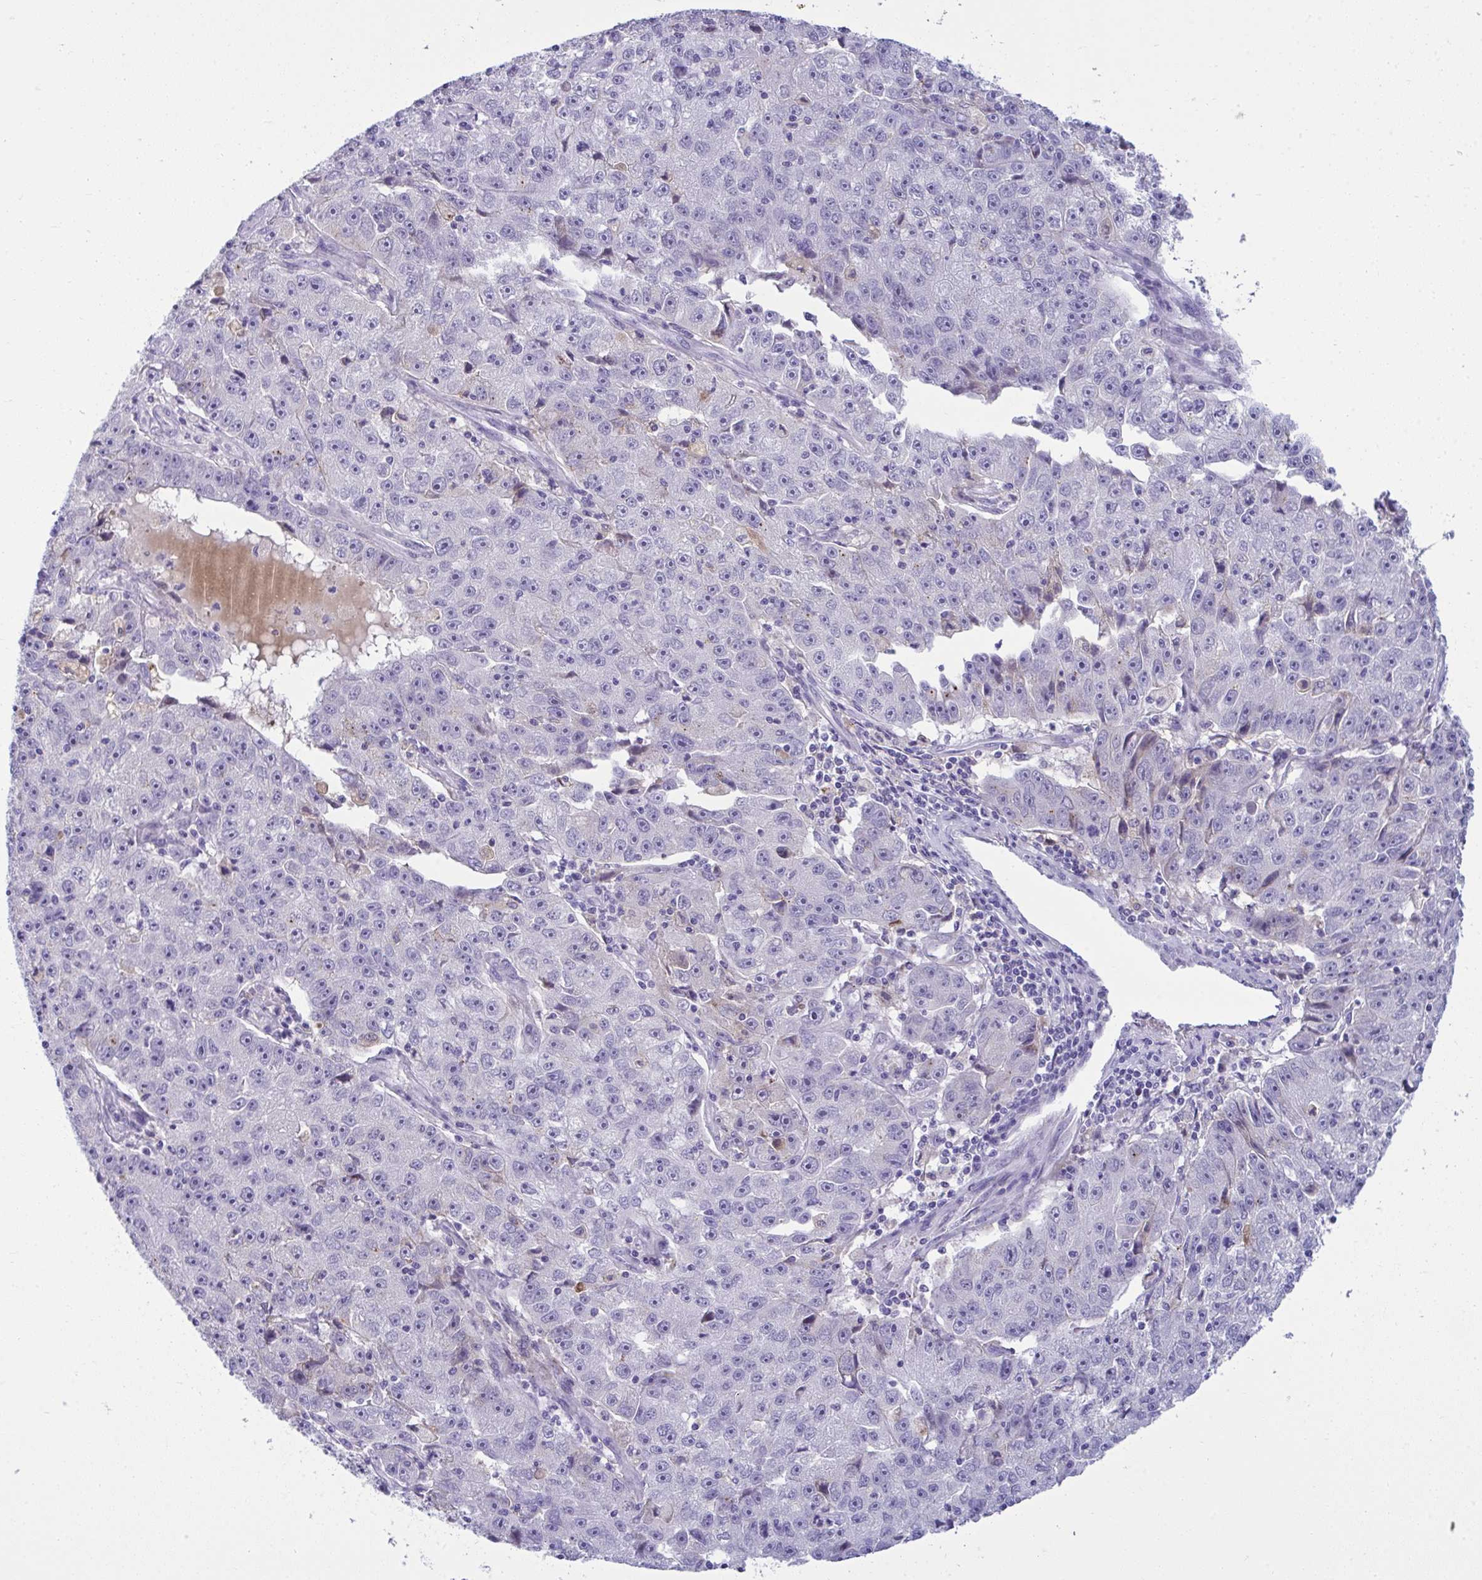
{"staining": {"intensity": "negative", "quantity": "none", "location": "none"}, "tissue": "lung cancer", "cell_type": "Tumor cells", "image_type": "cancer", "snomed": [{"axis": "morphology", "description": "Normal morphology"}, {"axis": "morphology", "description": "Adenocarcinoma, NOS"}, {"axis": "topography", "description": "Lymph node"}, {"axis": "topography", "description": "Lung"}], "caption": "IHC micrograph of human adenocarcinoma (lung) stained for a protein (brown), which reveals no staining in tumor cells. (IHC, brightfield microscopy, high magnification).", "gene": "RGPD5", "patient": {"sex": "female", "age": 57}}